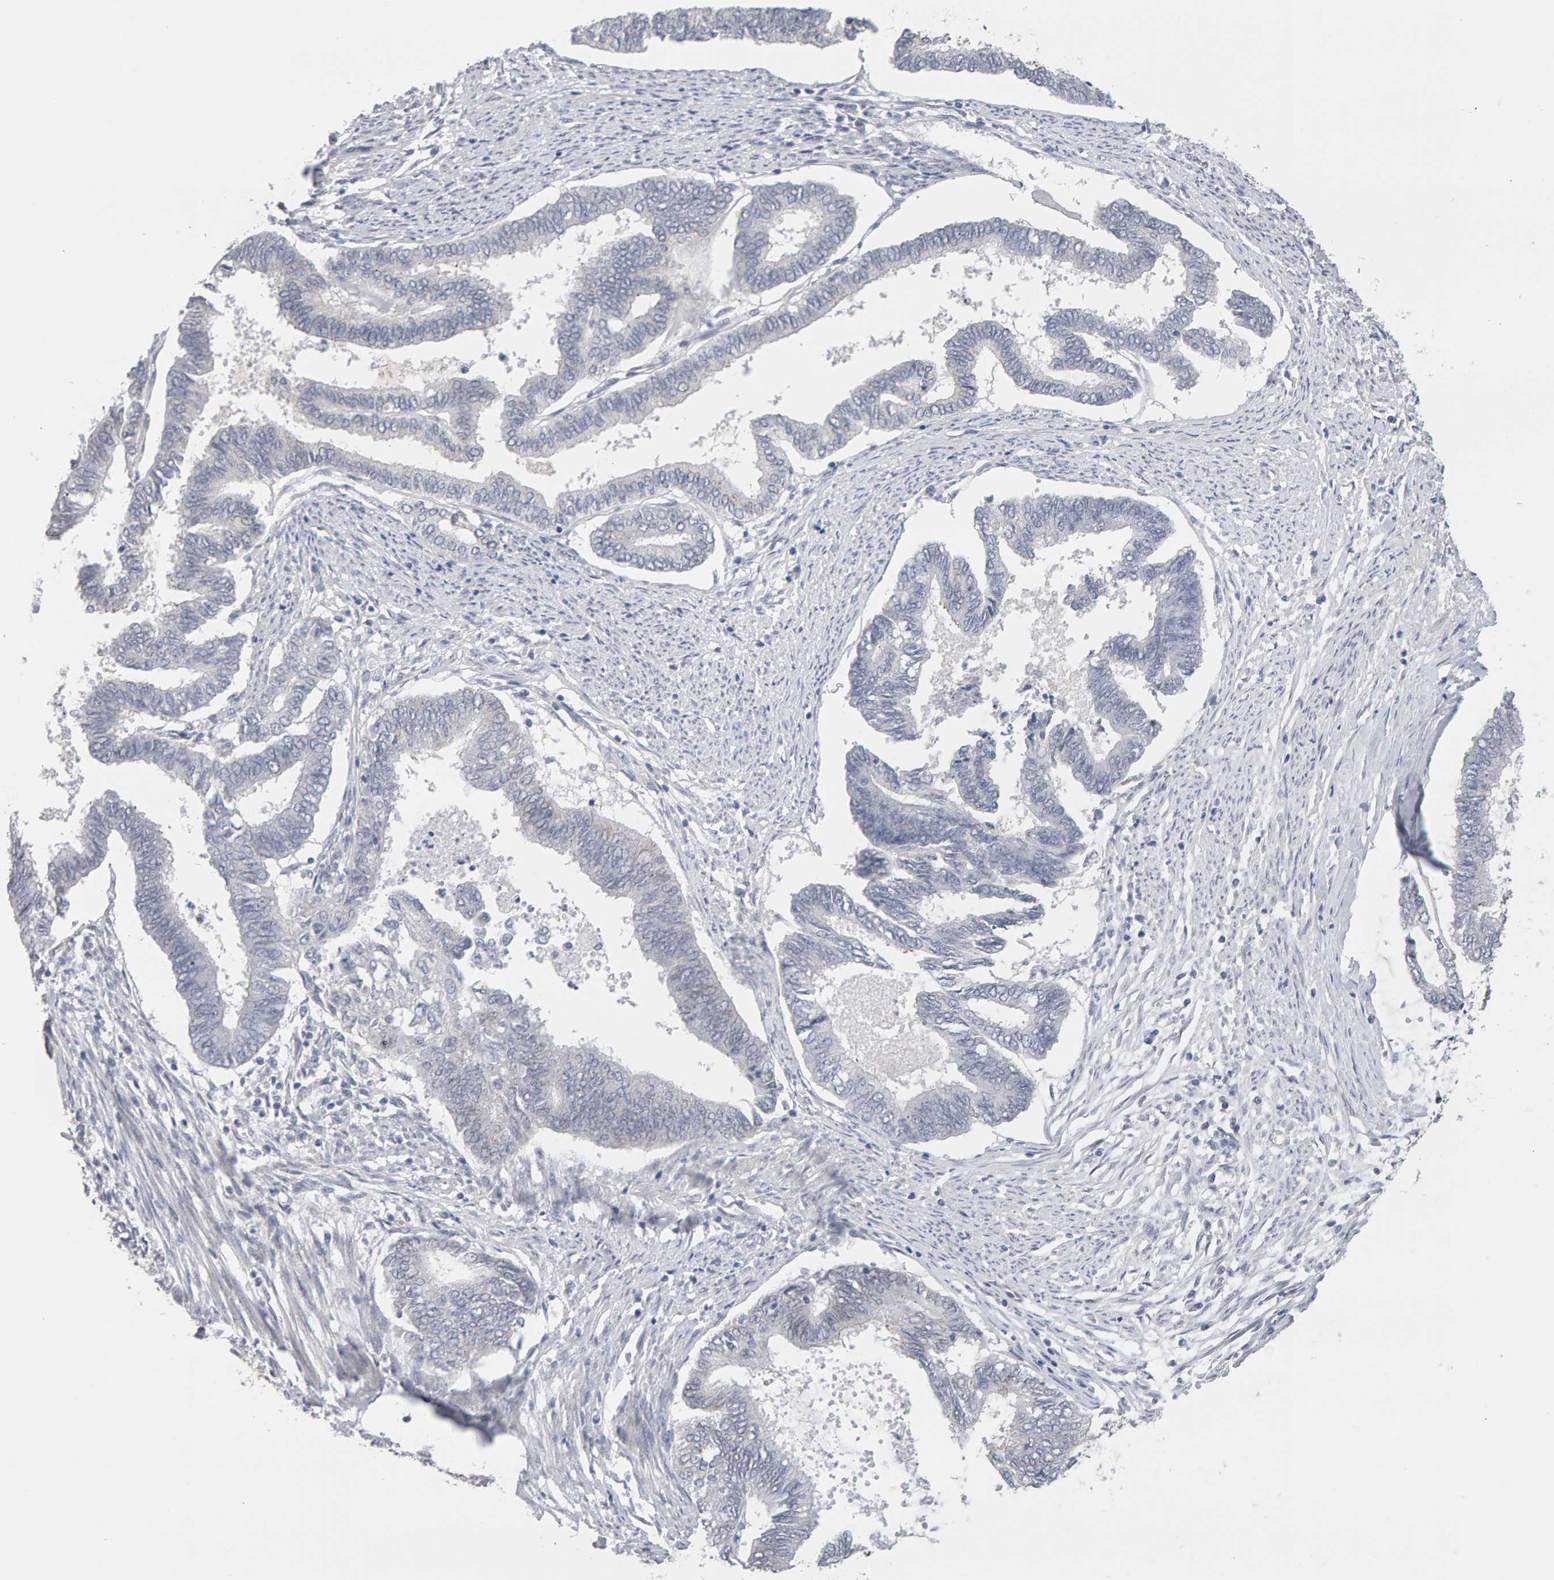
{"staining": {"intensity": "negative", "quantity": "none", "location": "none"}, "tissue": "endometrial cancer", "cell_type": "Tumor cells", "image_type": "cancer", "snomed": [{"axis": "morphology", "description": "Adenocarcinoma, NOS"}, {"axis": "topography", "description": "Endometrium"}], "caption": "DAB (3,3'-diaminobenzidine) immunohistochemical staining of endometrial adenocarcinoma reveals no significant expression in tumor cells. Nuclei are stained in blue.", "gene": "HNF4A", "patient": {"sex": "female", "age": 86}}